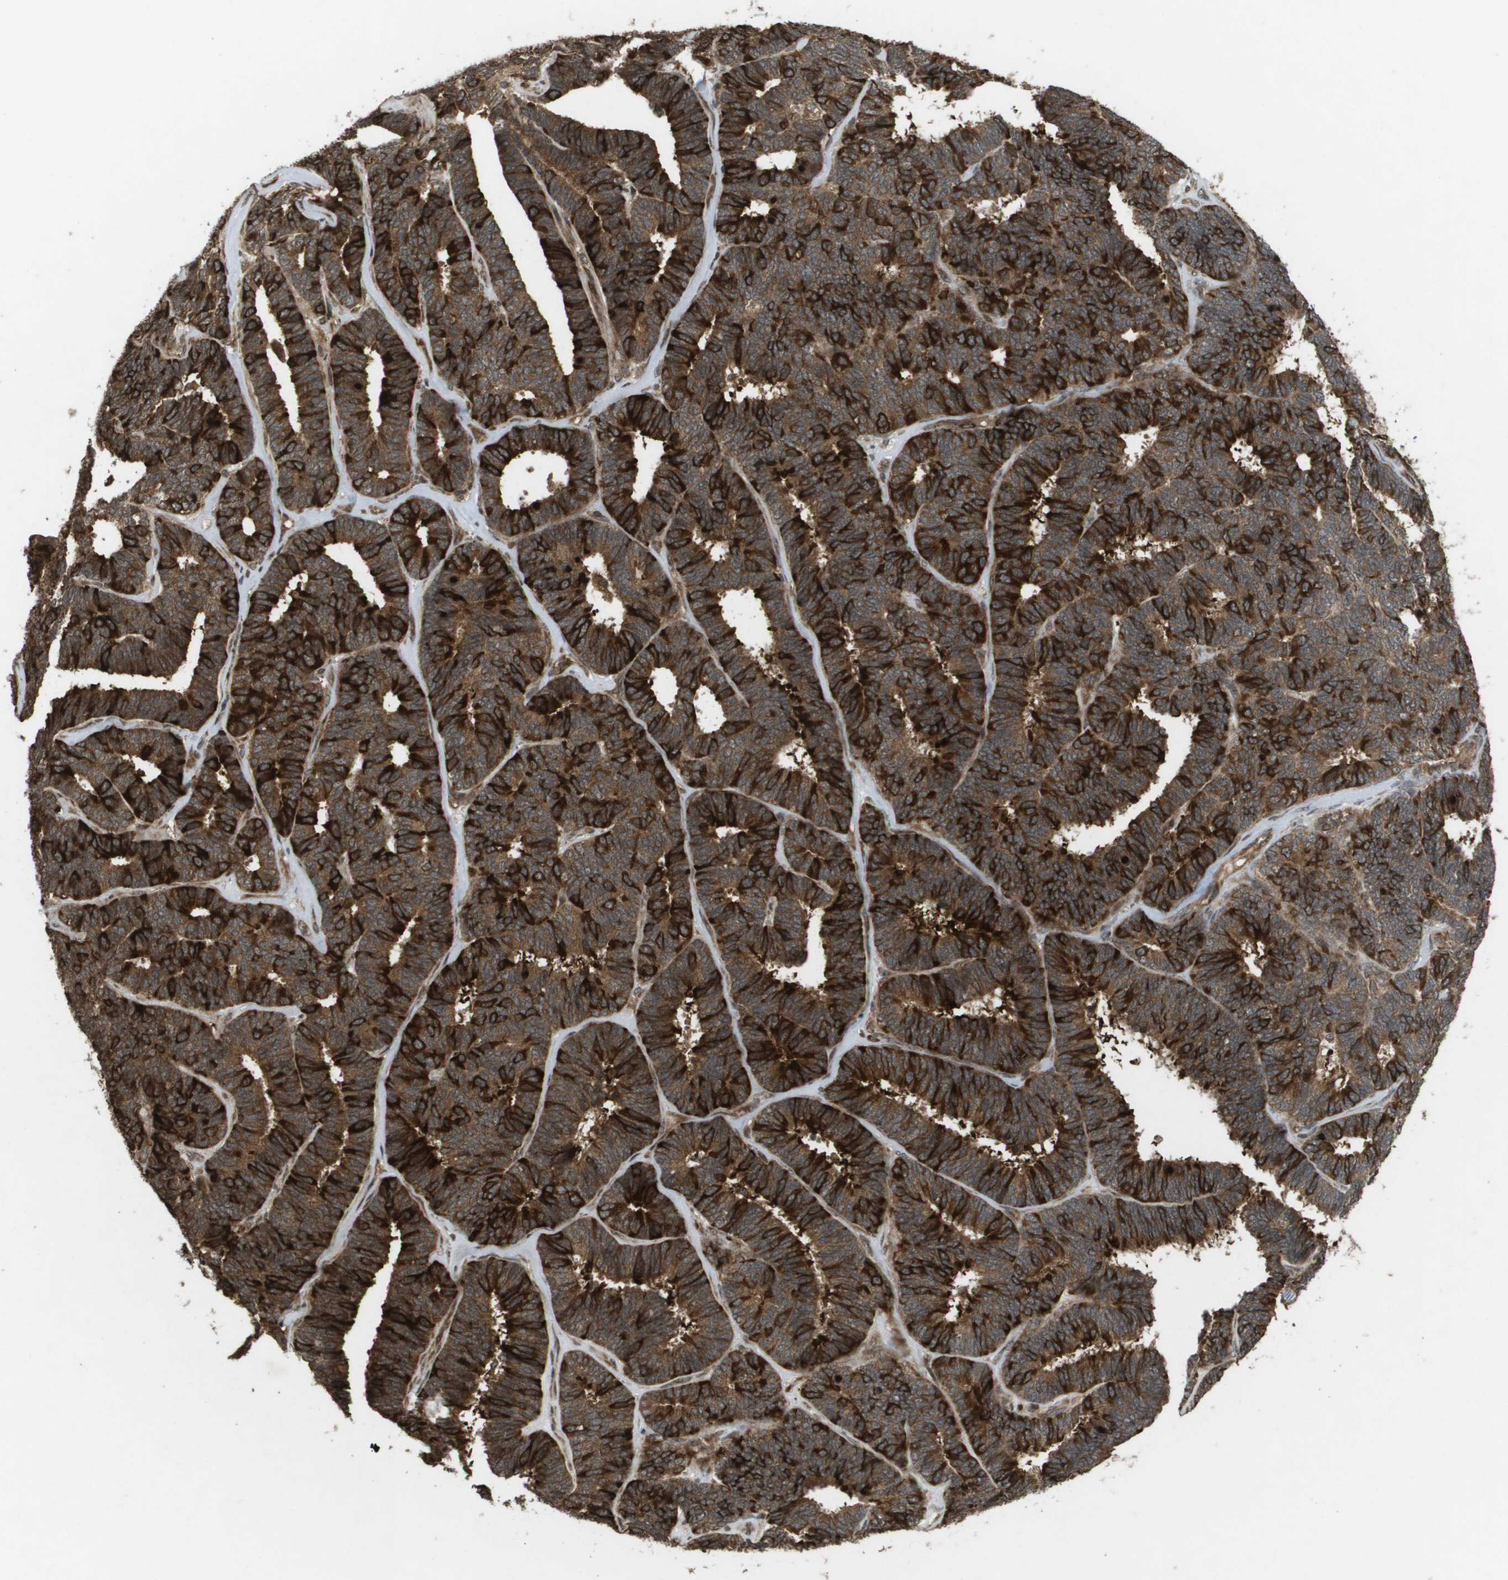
{"staining": {"intensity": "strong", "quantity": ">75%", "location": "cytoplasmic/membranous"}, "tissue": "endometrial cancer", "cell_type": "Tumor cells", "image_type": "cancer", "snomed": [{"axis": "morphology", "description": "Adenocarcinoma, NOS"}, {"axis": "topography", "description": "Endometrium"}], "caption": "Immunohistochemical staining of human endometrial cancer demonstrates high levels of strong cytoplasmic/membranous staining in about >75% of tumor cells.", "gene": "KIF11", "patient": {"sex": "female", "age": 70}}